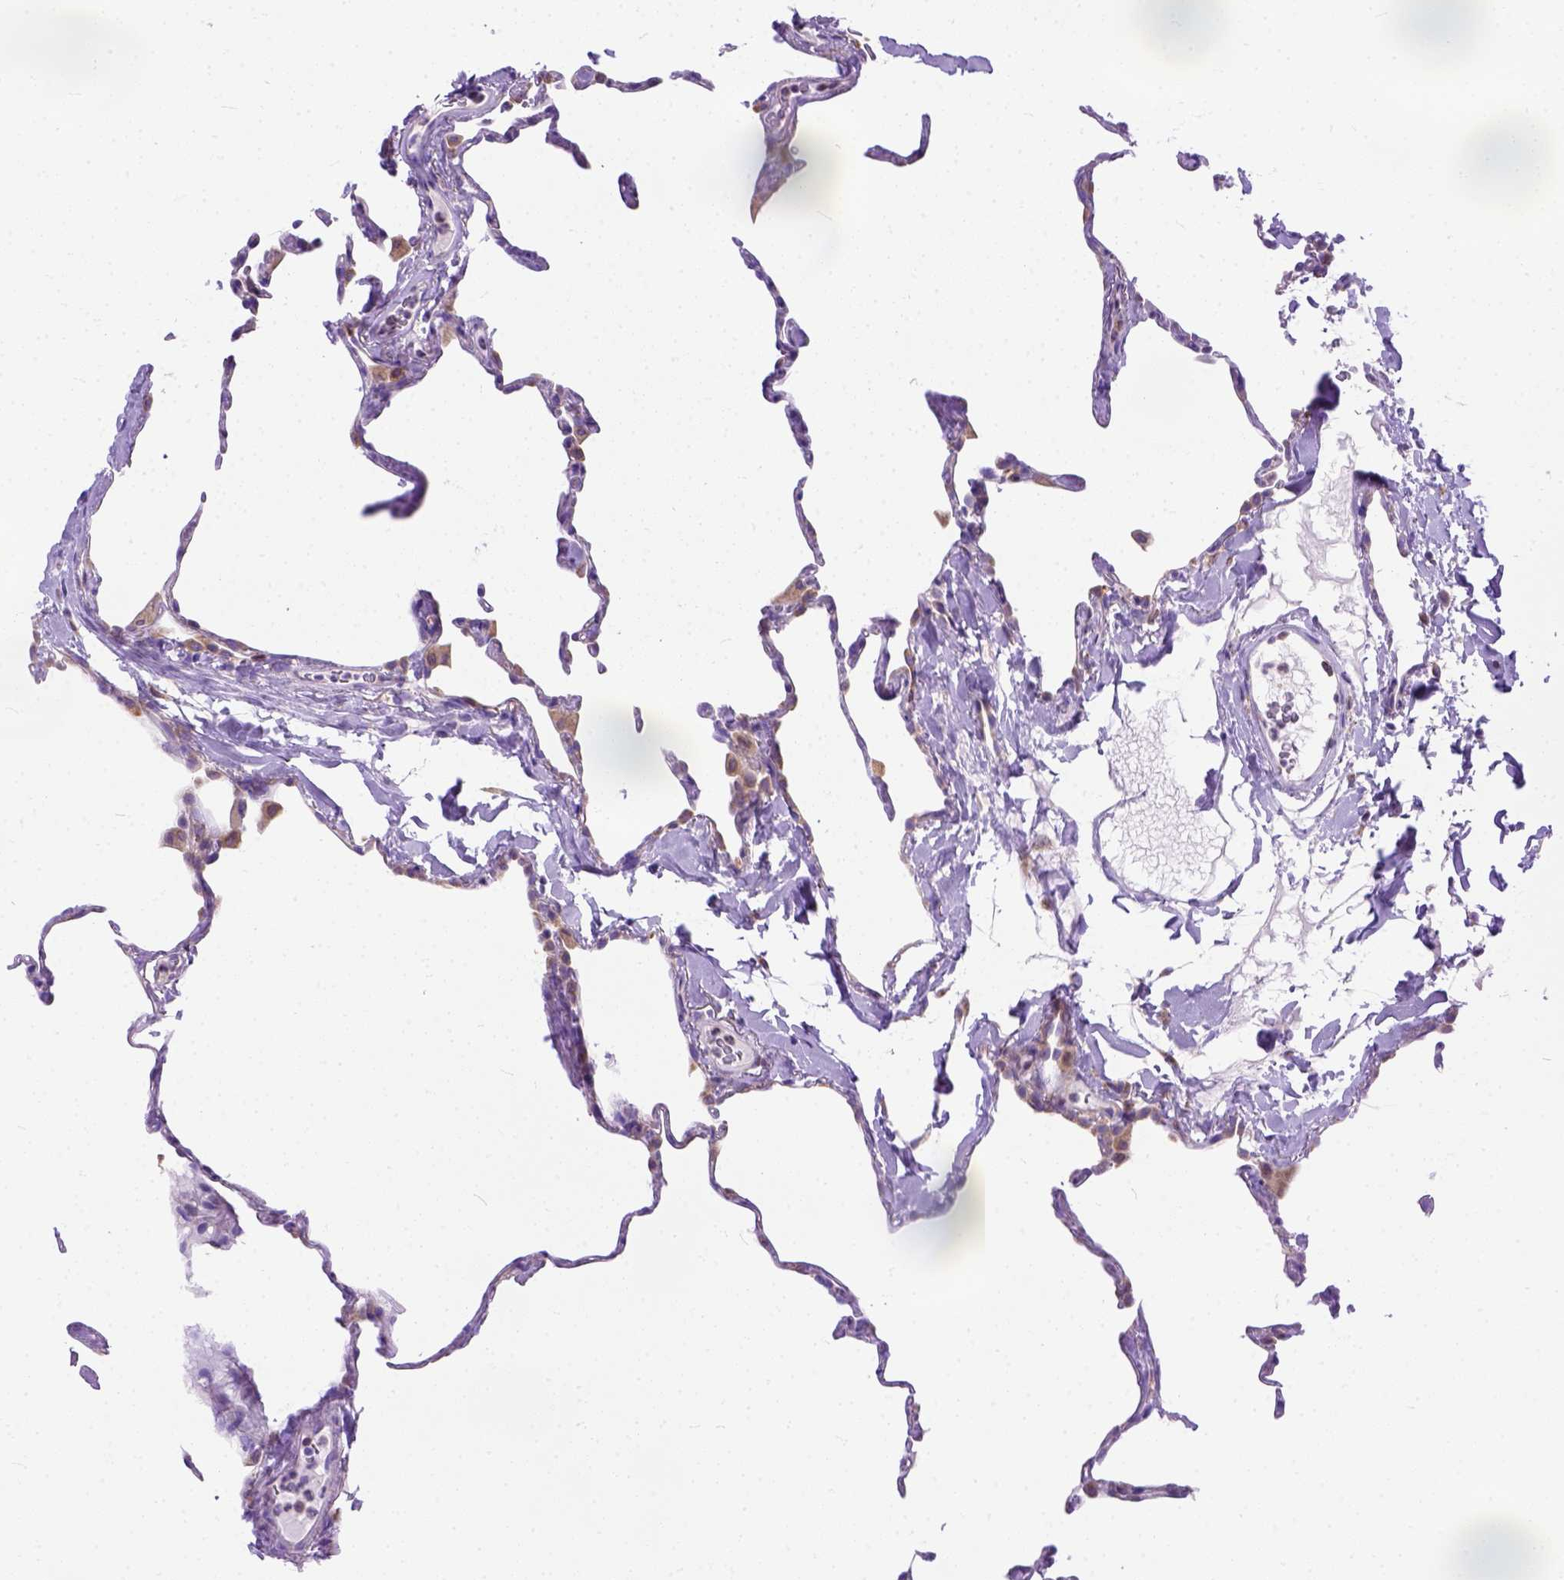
{"staining": {"intensity": "moderate", "quantity": "25%-75%", "location": "cytoplasmic/membranous"}, "tissue": "lung", "cell_type": "Alveolar cells", "image_type": "normal", "snomed": [{"axis": "morphology", "description": "Normal tissue, NOS"}, {"axis": "topography", "description": "Lung"}], "caption": "IHC (DAB (3,3'-diaminobenzidine)) staining of unremarkable lung displays moderate cytoplasmic/membranous protein staining in approximately 25%-75% of alveolar cells.", "gene": "PLK4", "patient": {"sex": "male", "age": 65}}